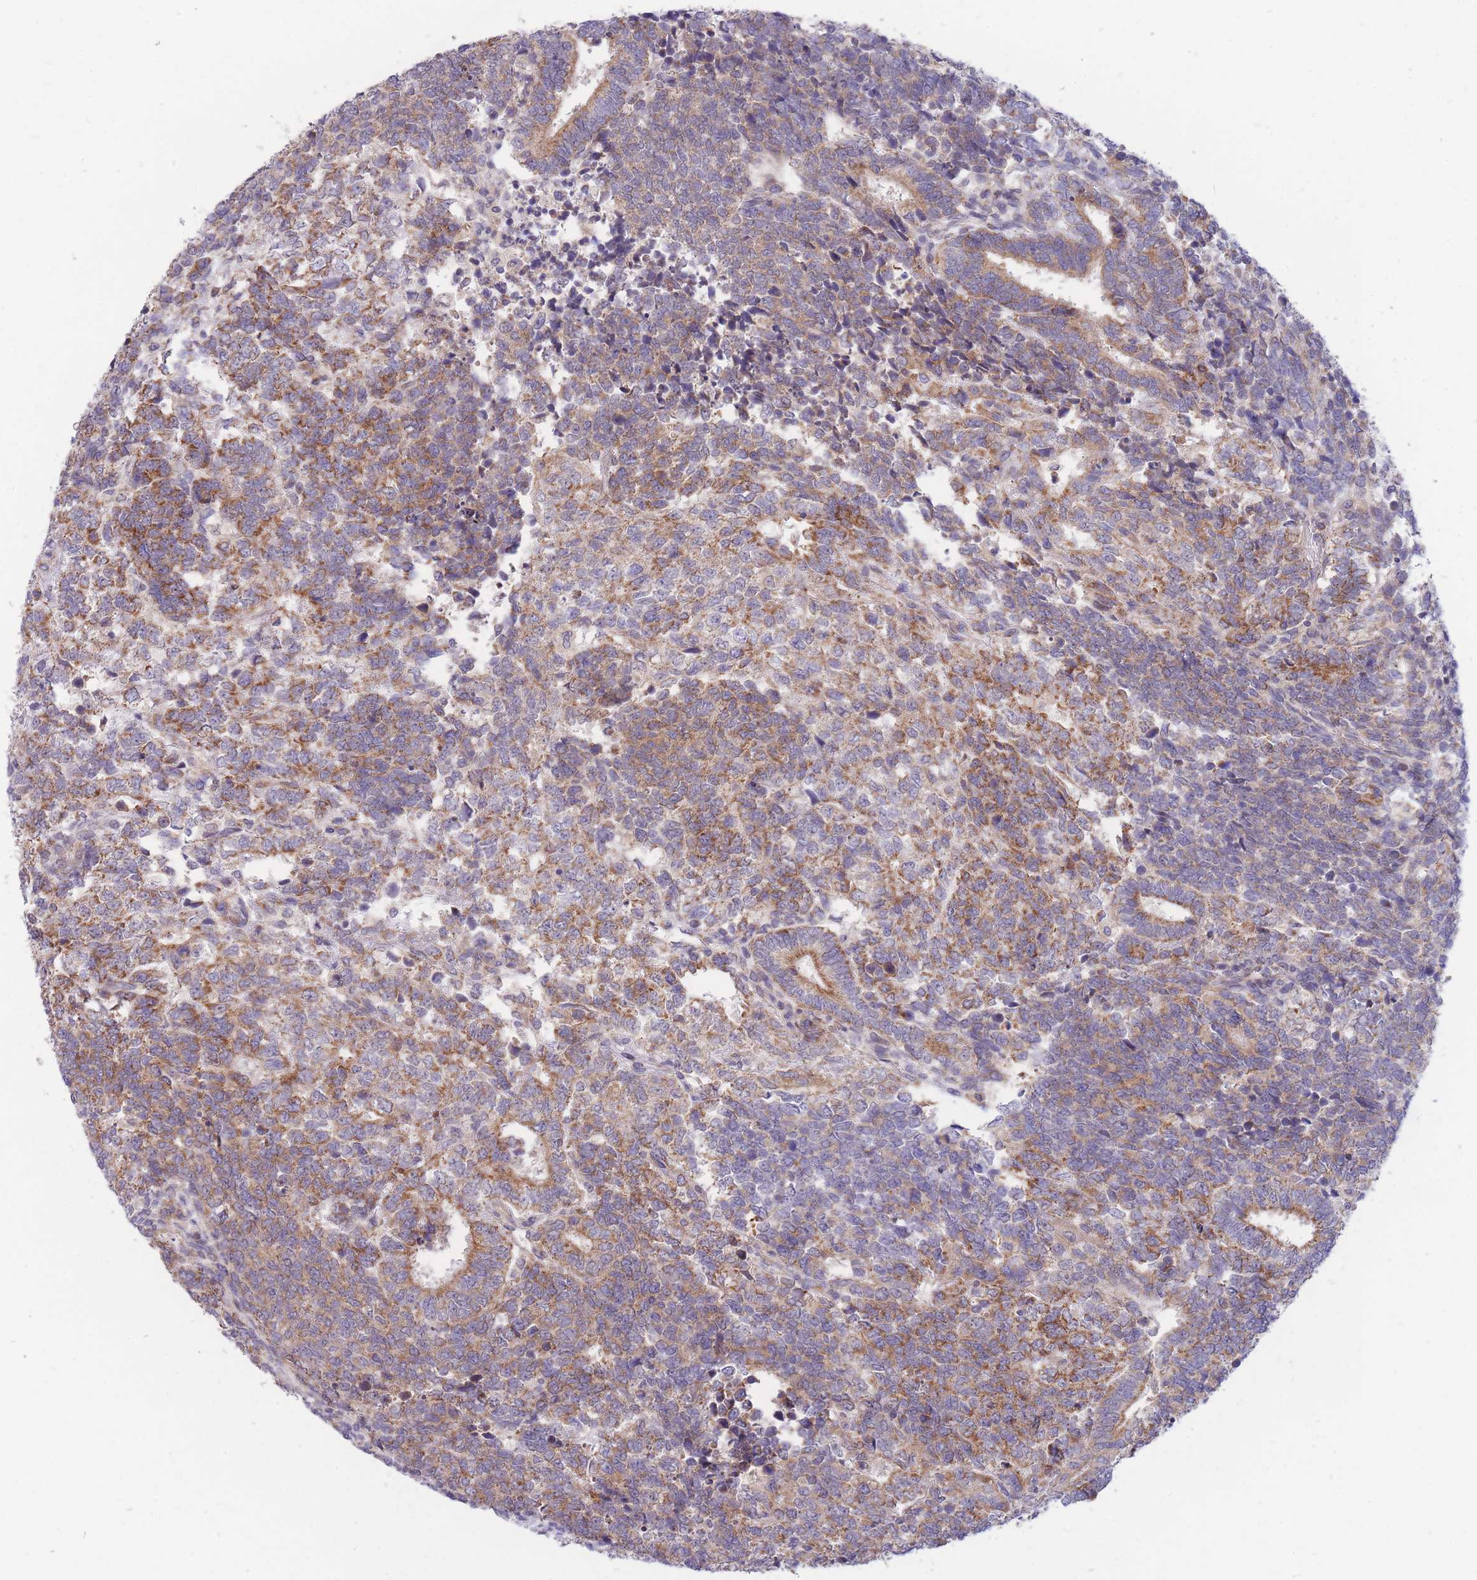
{"staining": {"intensity": "weak", "quantity": ">75%", "location": "cytoplasmic/membranous"}, "tissue": "testis cancer", "cell_type": "Tumor cells", "image_type": "cancer", "snomed": [{"axis": "morphology", "description": "Carcinoma, Embryonal, NOS"}, {"axis": "topography", "description": "Testis"}], "caption": "Protein staining shows weak cytoplasmic/membranous positivity in about >75% of tumor cells in testis cancer.", "gene": "MRPS9", "patient": {"sex": "male", "age": 23}}